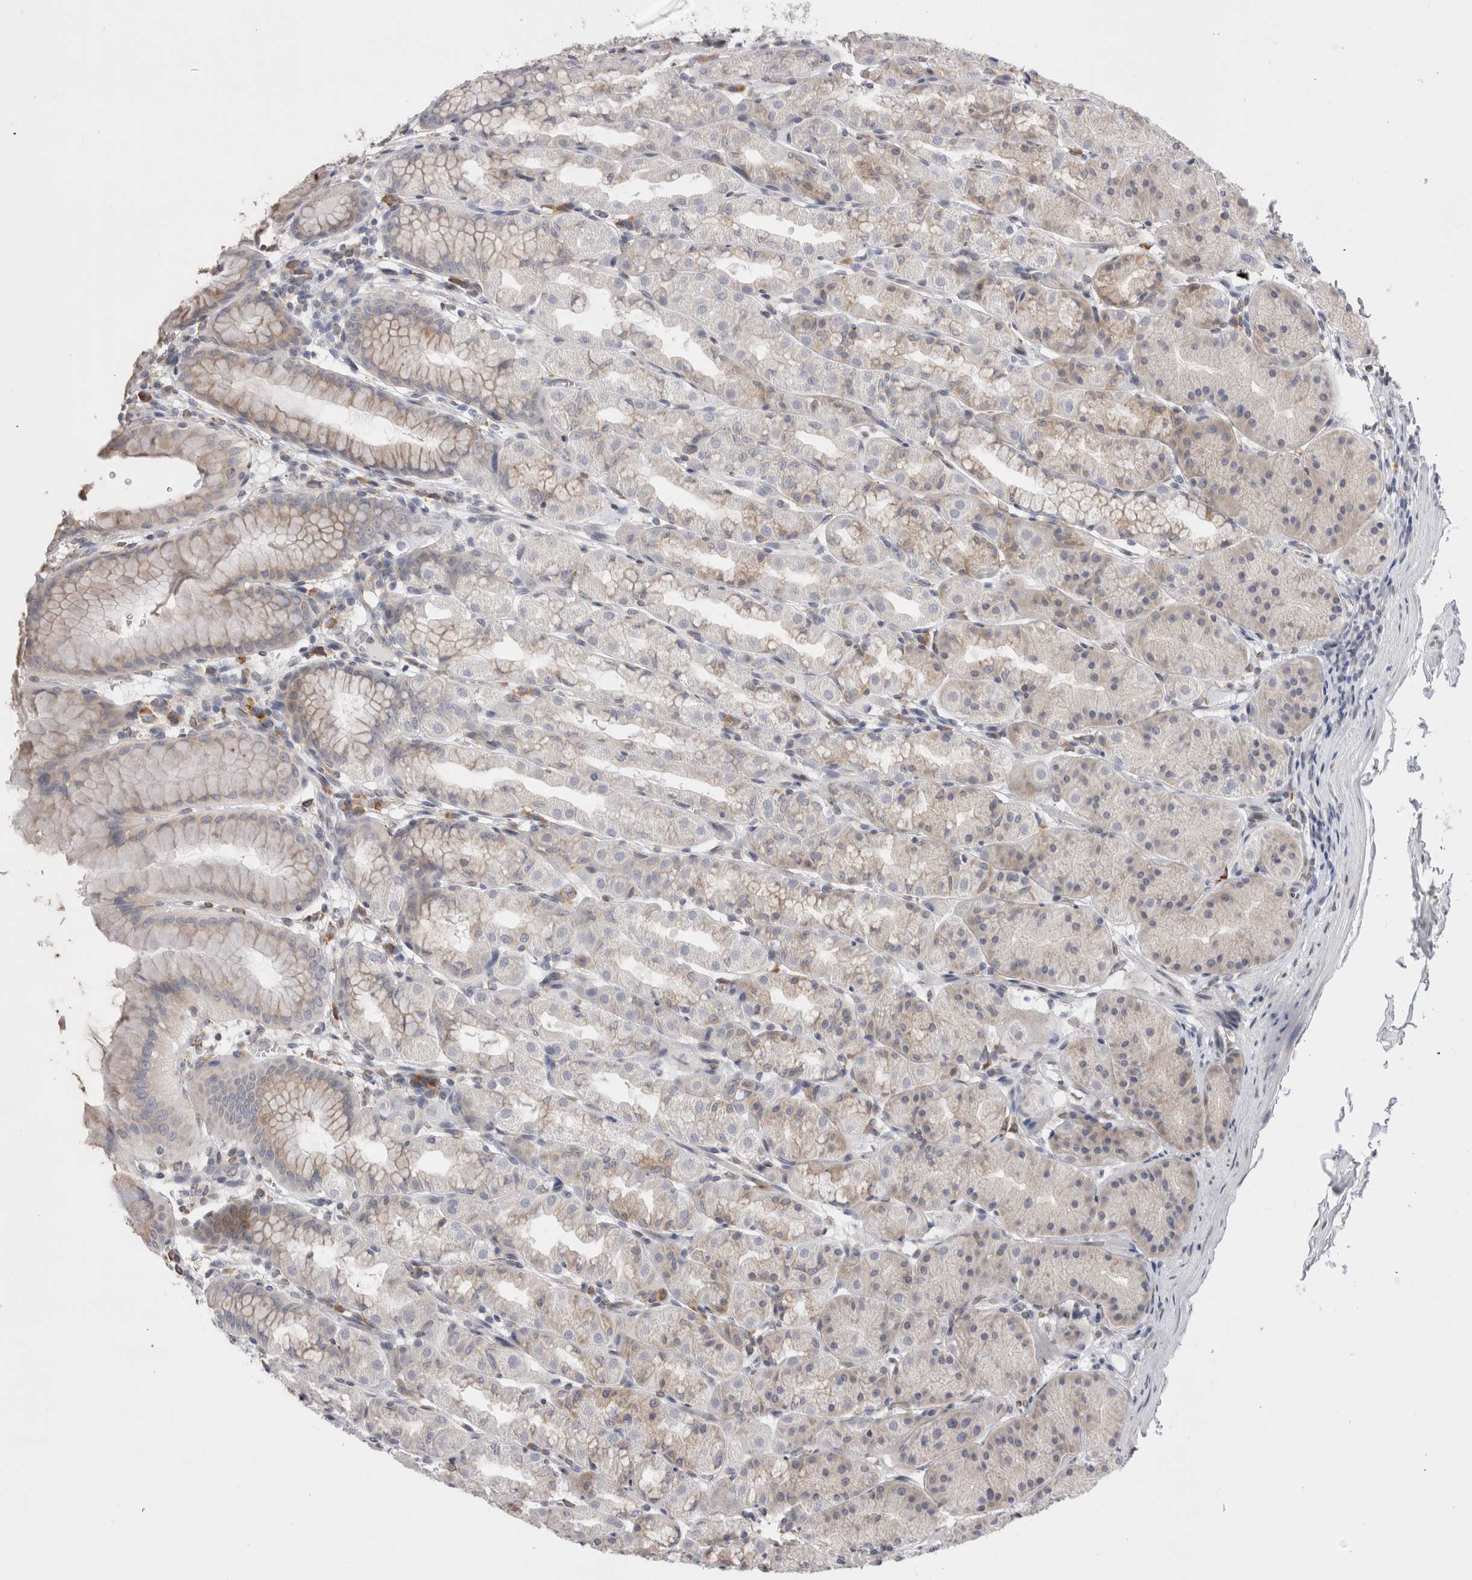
{"staining": {"intensity": "moderate", "quantity": "<25%", "location": "cytoplasmic/membranous"}, "tissue": "stomach", "cell_type": "Glandular cells", "image_type": "normal", "snomed": [{"axis": "morphology", "description": "Normal tissue, NOS"}, {"axis": "topography", "description": "Stomach"}], "caption": "Protein expression analysis of benign stomach exhibits moderate cytoplasmic/membranous staining in about <25% of glandular cells. (Stains: DAB in brown, nuclei in blue, Microscopy: brightfield microscopy at high magnification).", "gene": "VCPIP1", "patient": {"sex": "male", "age": 42}}